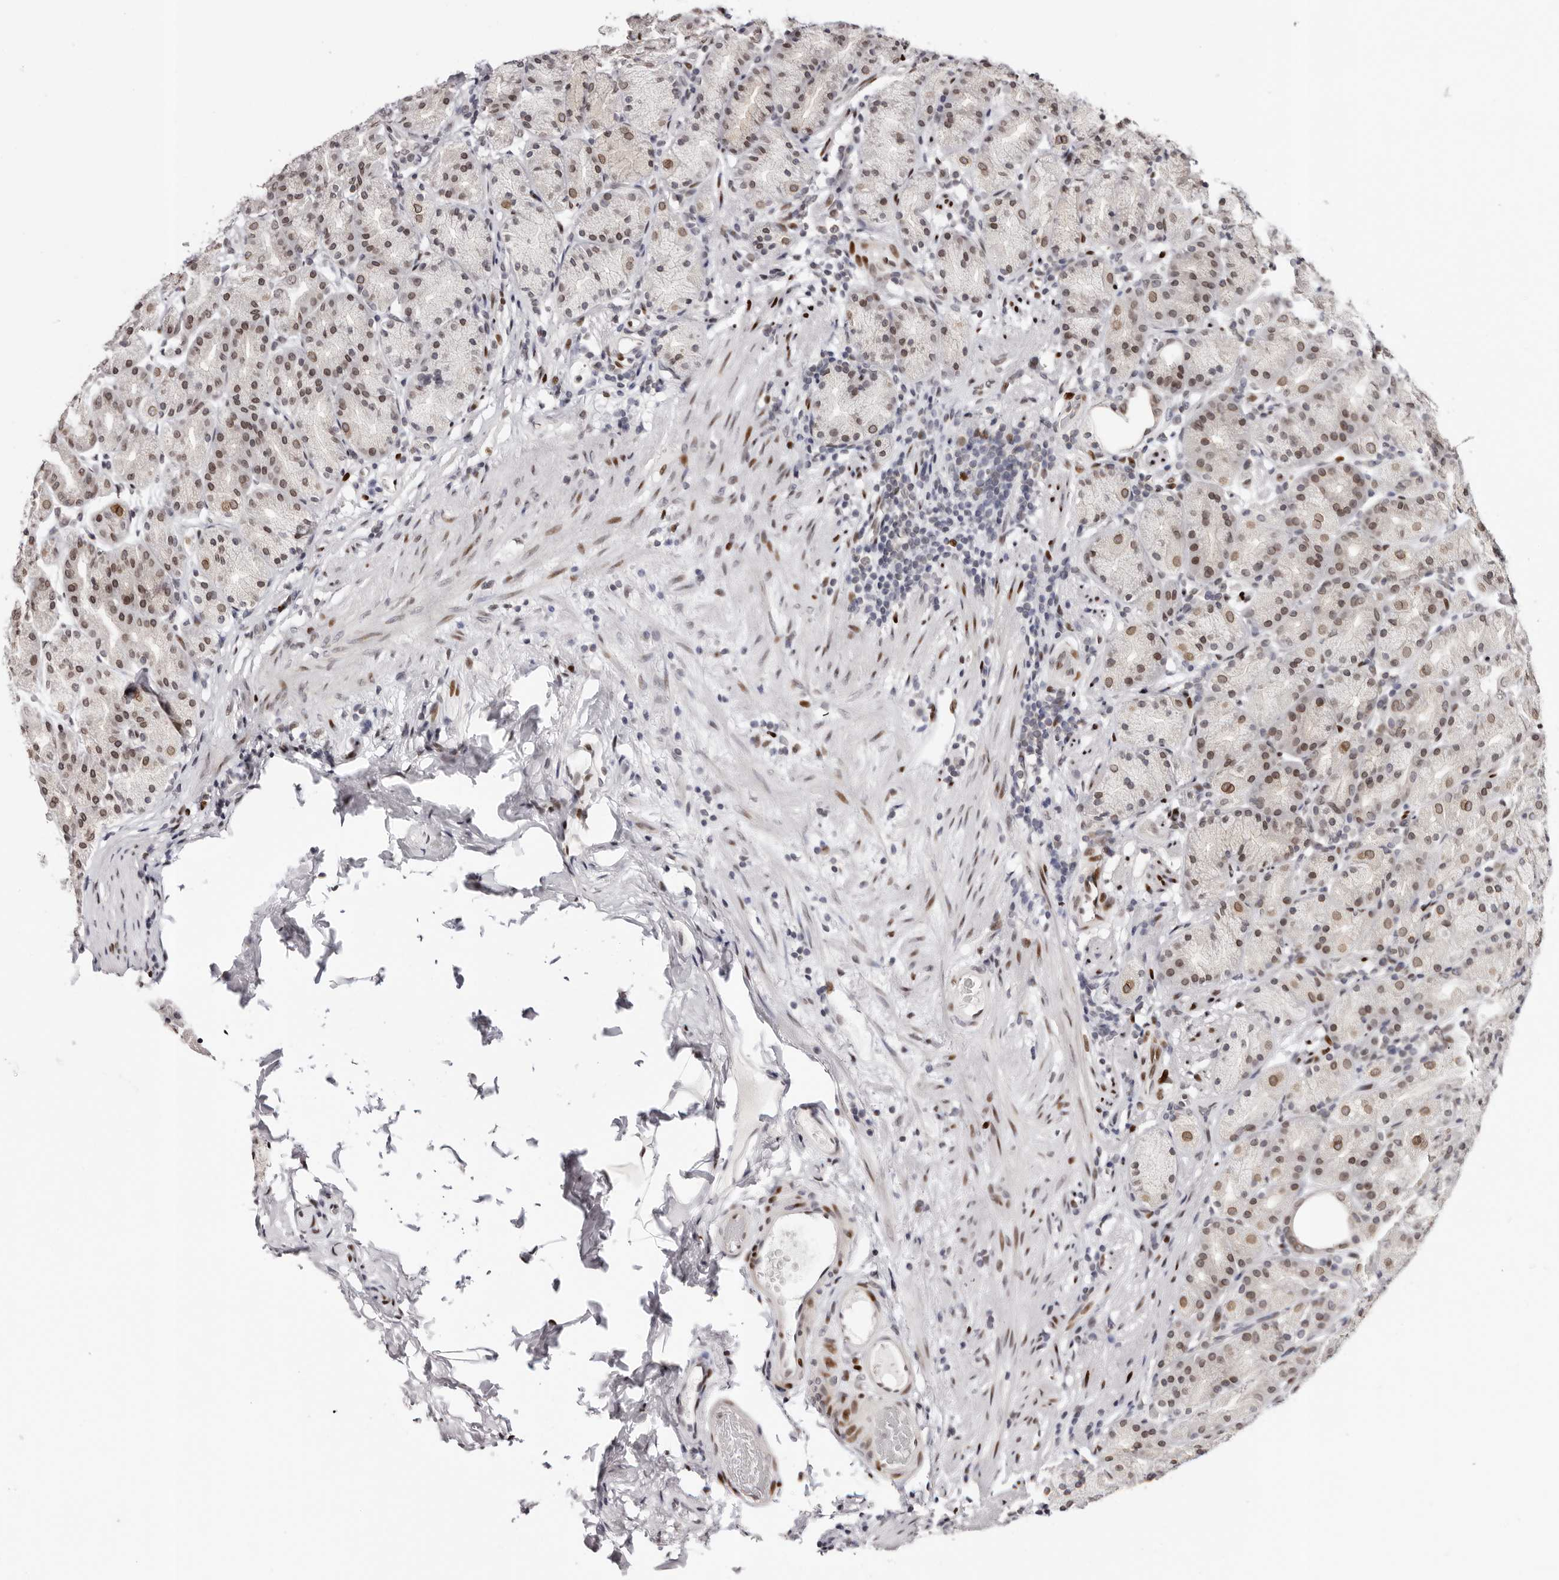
{"staining": {"intensity": "moderate", "quantity": "25%-75%", "location": "cytoplasmic/membranous,nuclear"}, "tissue": "stomach", "cell_type": "Glandular cells", "image_type": "normal", "snomed": [{"axis": "morphology", "description": "Normal tissue, NOS"}, {"axis": "topography", "description": "Stomach, upper"}], "caption": "A medium amount of moderate cytoplasmic/membranous,nuclear expression is appreciated in approximately 25%-75% of glandular cells in normal stomach.", "gene": "NUP153", "patient": {"sex": "male", "age": 68}}